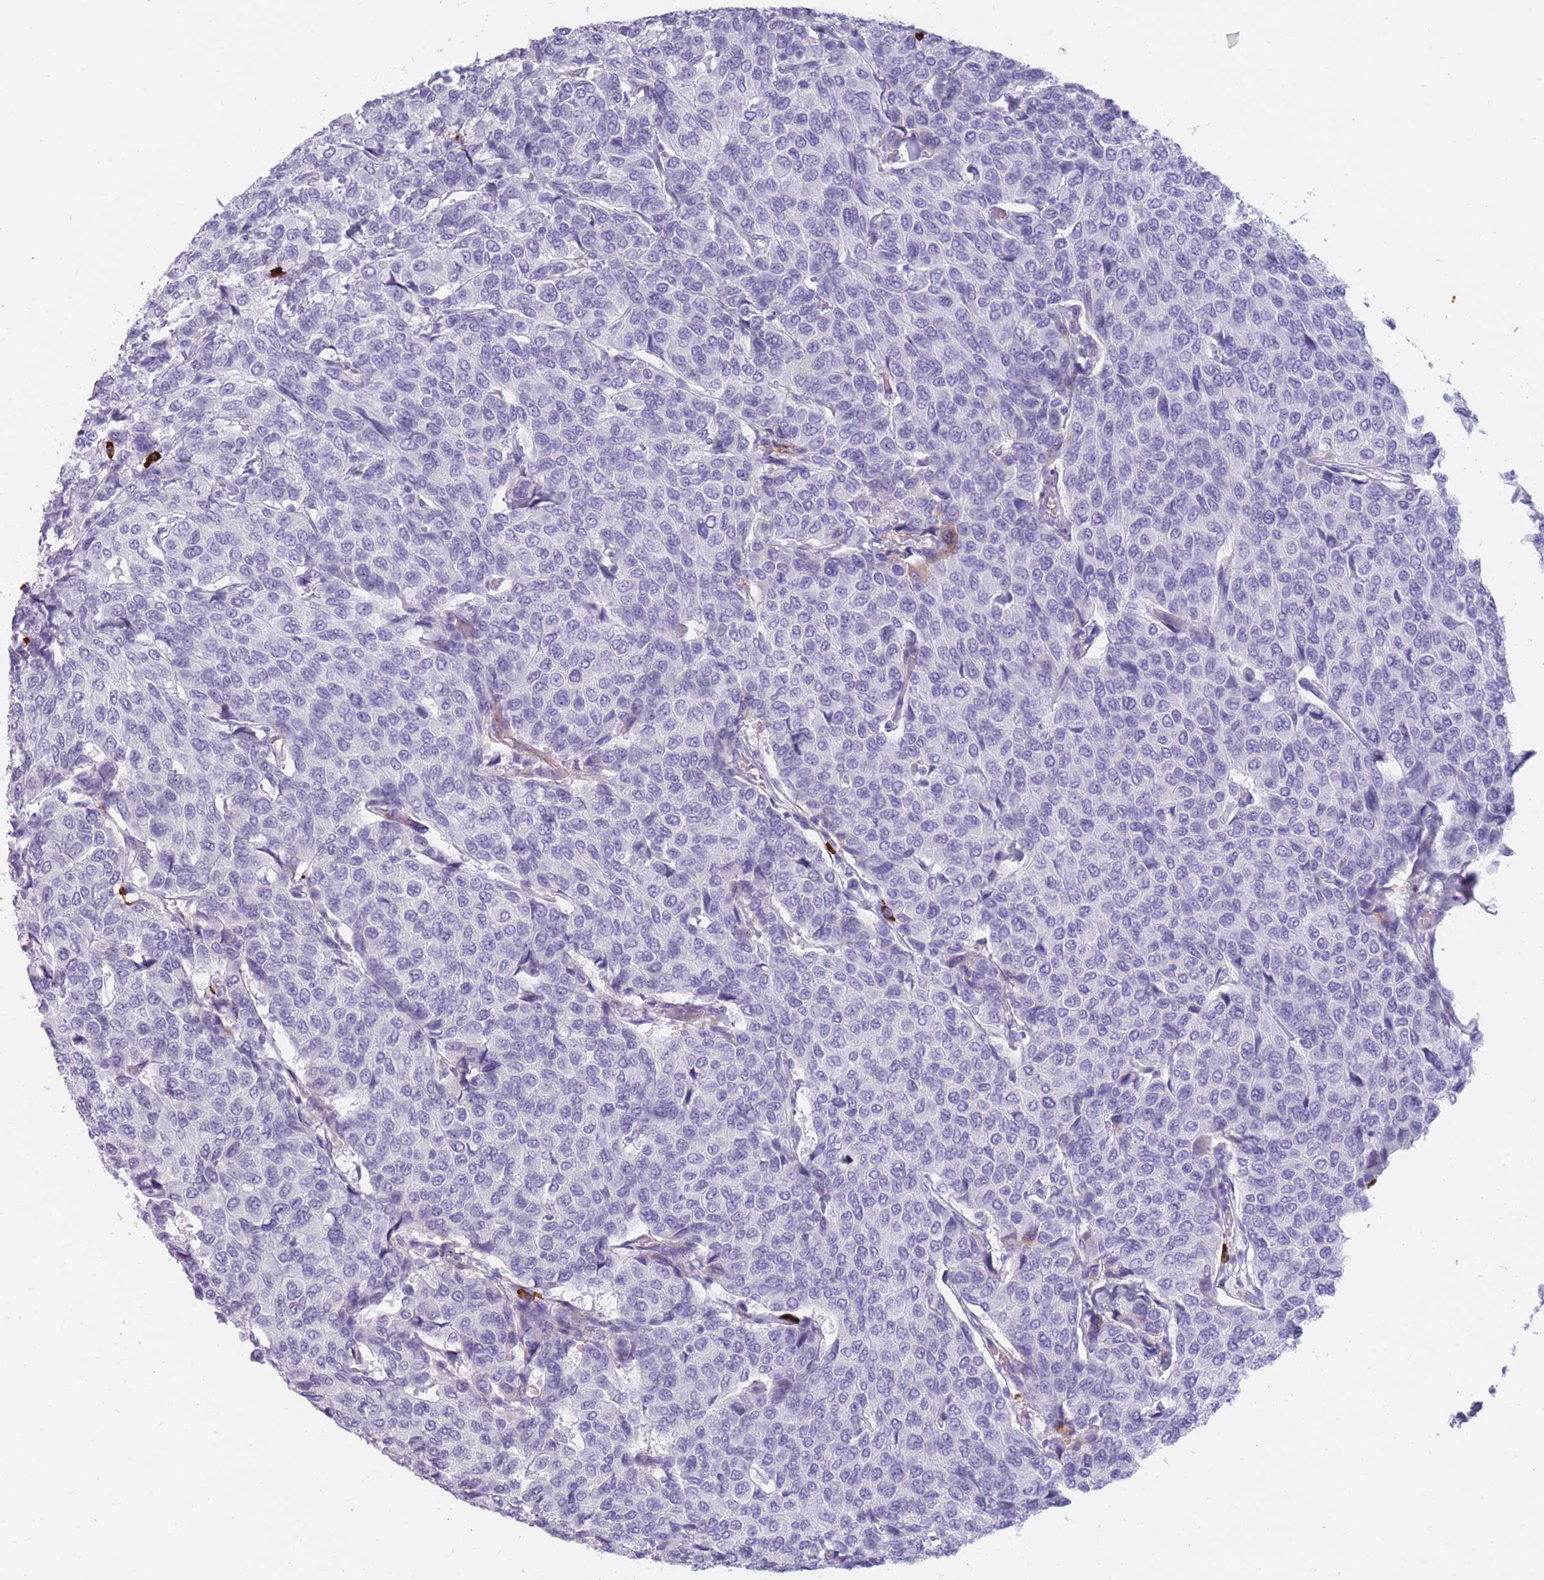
{"staining": {"intensity": "negative", "quantity": "none", "location": "none"}, "tissue": "breast cancer", "cell_type": "Tumor cells", "image_type": "cancer", "snomed": [{"axis": "morphology", "description": "Duct carcinoma"}, {"axis": "topography", "description": "Breast"}], "caption": "The immunohistochemistry image has no significant expression in tumor cells of breast cancer (invasive ductal carcinoma) tissue. (DAB (3,3'-diaminobenzidine) immunohistochemistry visualized using brightfield microscopy, high magnification).", "gene": "TNFSF11", "patient": {"sex": "female", "age": 55}}